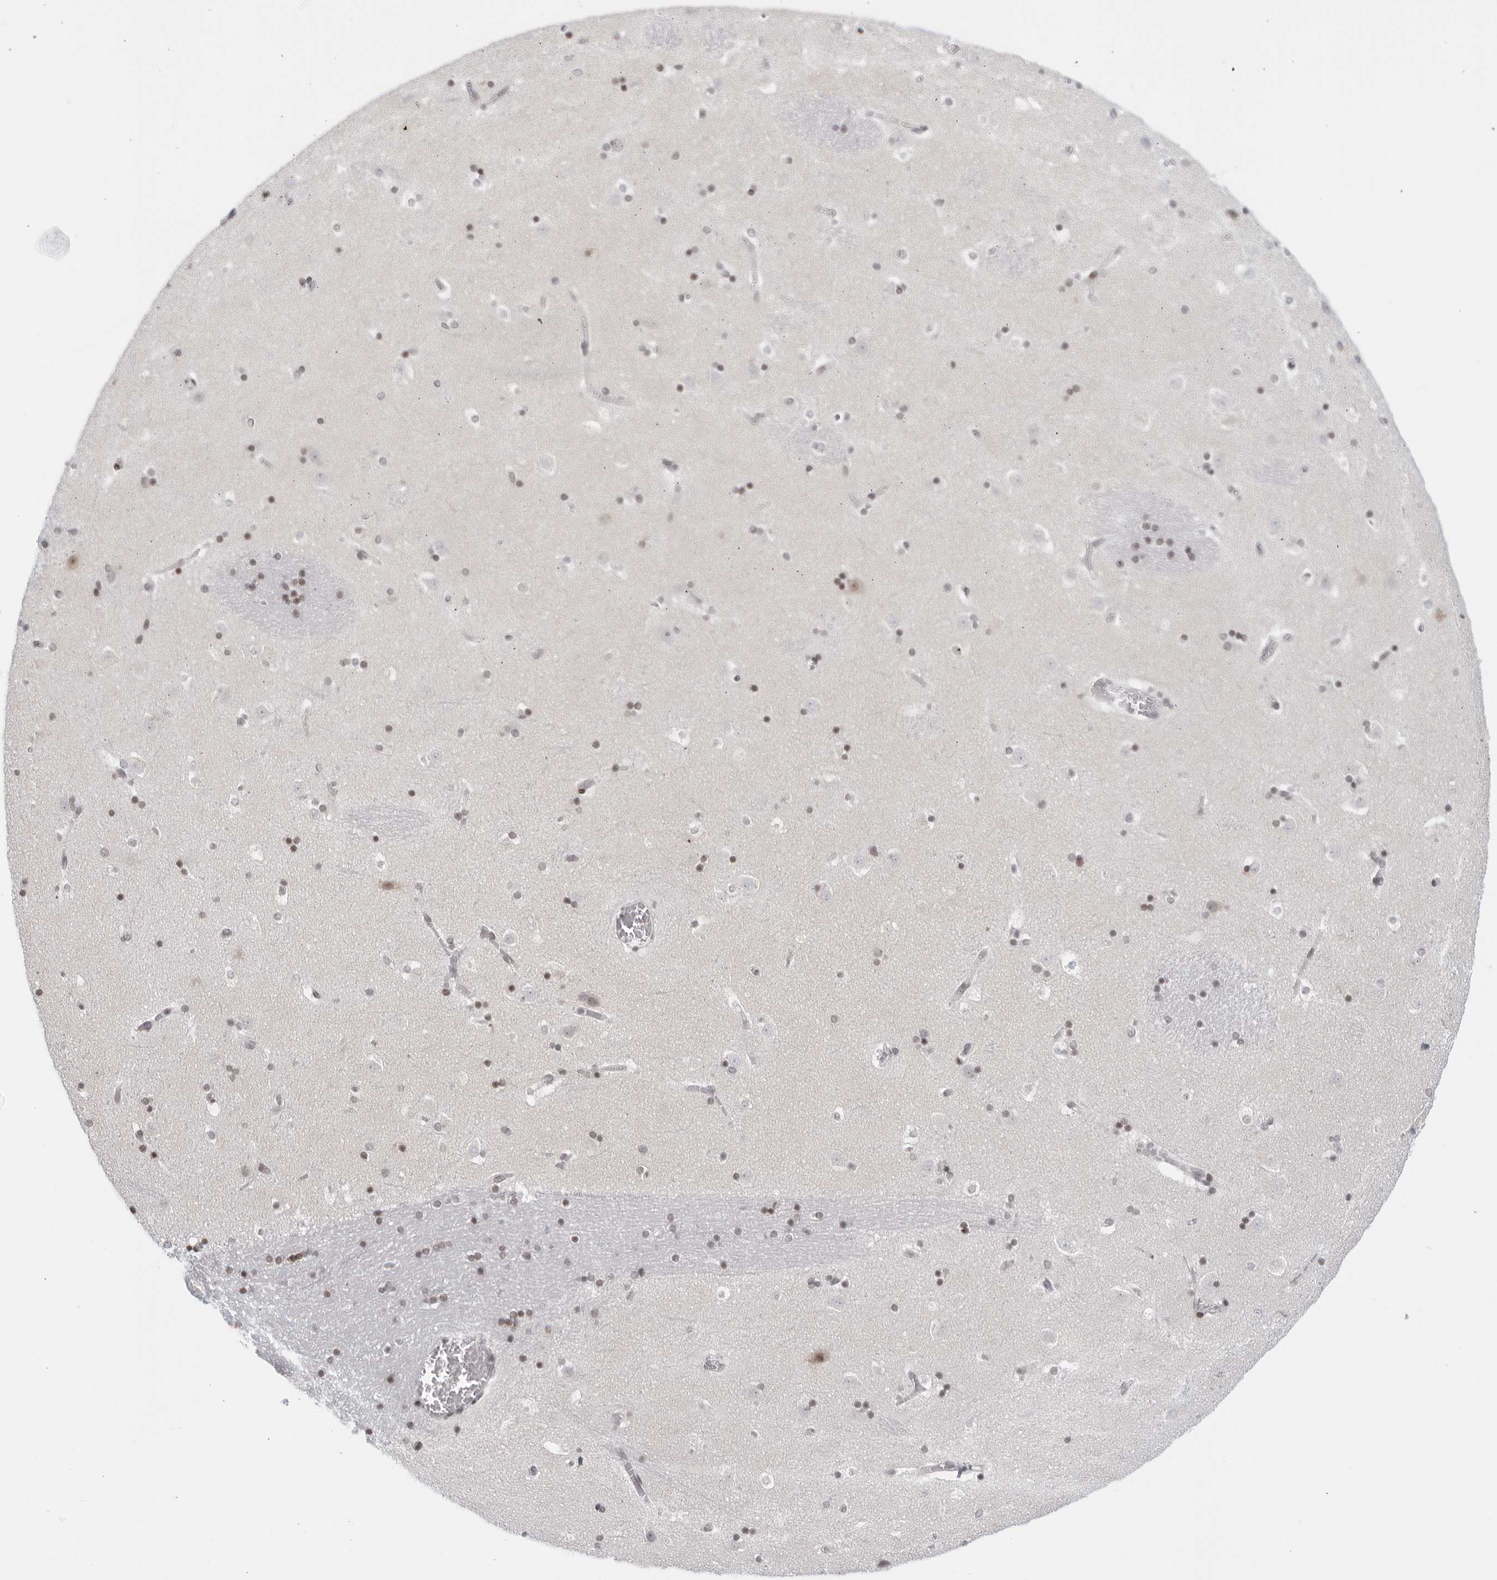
{"staining": {"intensity": "negative", "quantity": "none", "location": "none"}, "tissue": "caudate", "cell_type": "Glial cells", "image_type": "normal", "snomed": [{"axis": "morphology", "description": "Normal tissue, NOS"}, {"axis": "topography", "description": "Lateral ventricle wall"}], "caption": "The micrograph exhibits no significant staining in glial cells of caudate. (Stains: DAB IHC with hematoxylin counter stain, Microscopy: brightfield microscopy at high magnification).", "gene": "RAB11FIP3", "patient": {"sex": "male", "age": 45}}